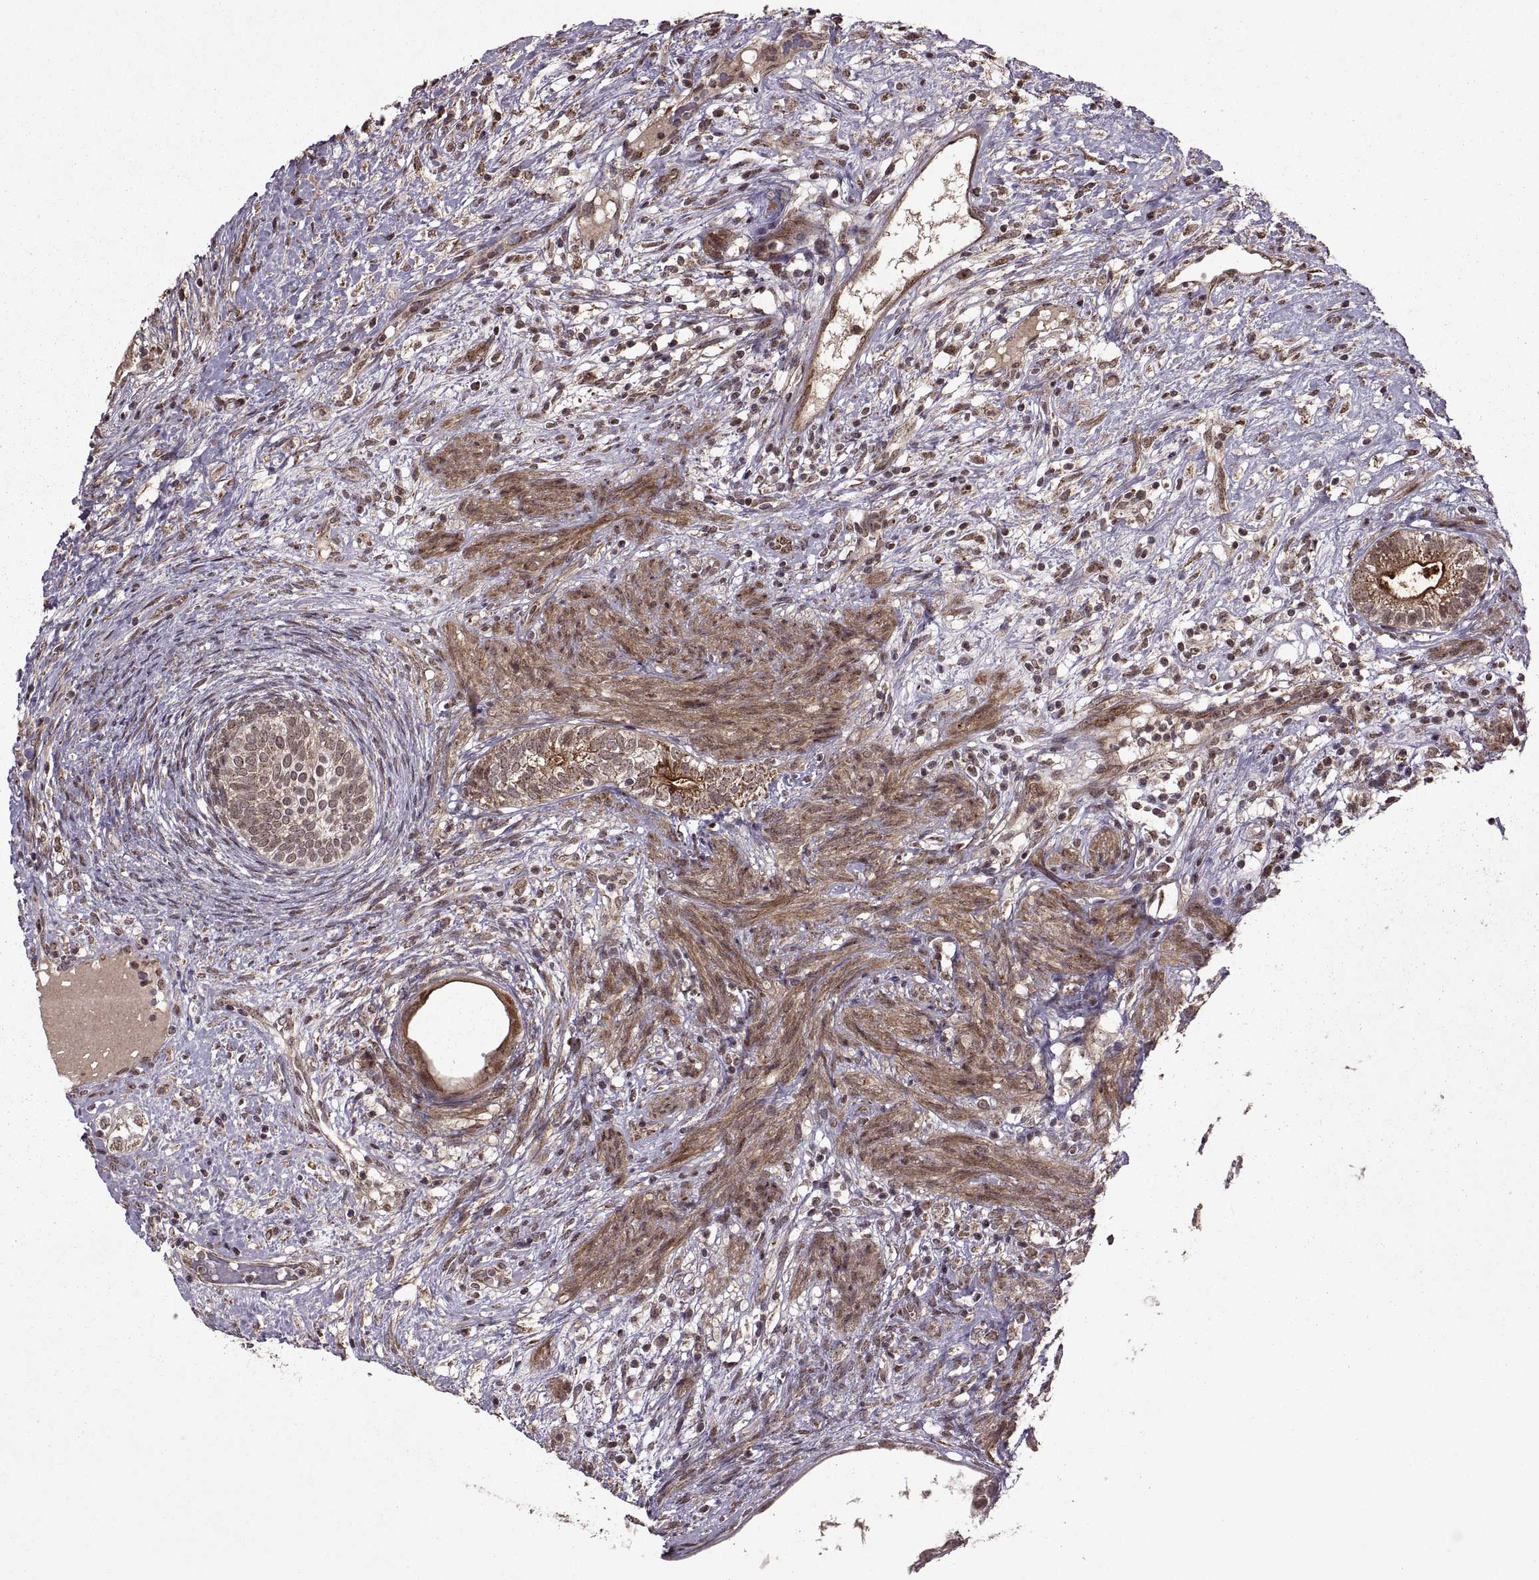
{"staining": {"intensity": "weak", "quantity": ">75%", "location": "cytoplasmic/membranous,nuclear"}, "tissue": "testis cancer", "cell_type": "Tumor cells", "image_type": "cancer", "snomed": [{"axis": "morphology", "description": "Seminoma, NOS"}, {"axis": "morphology", "description": "Carcinoma, Embryonal, NOS"}, {"axis": "topography", "description": "Testis"}], "caption": "Immunohistochemical staining of testis cancer (seminoma) shows weak cytoplasmic/membranous and nuclear protein staining in approximately >75% of tumor cells.", "gene": "PTOV1", "patient": {"sex": "male", "age": 41}}